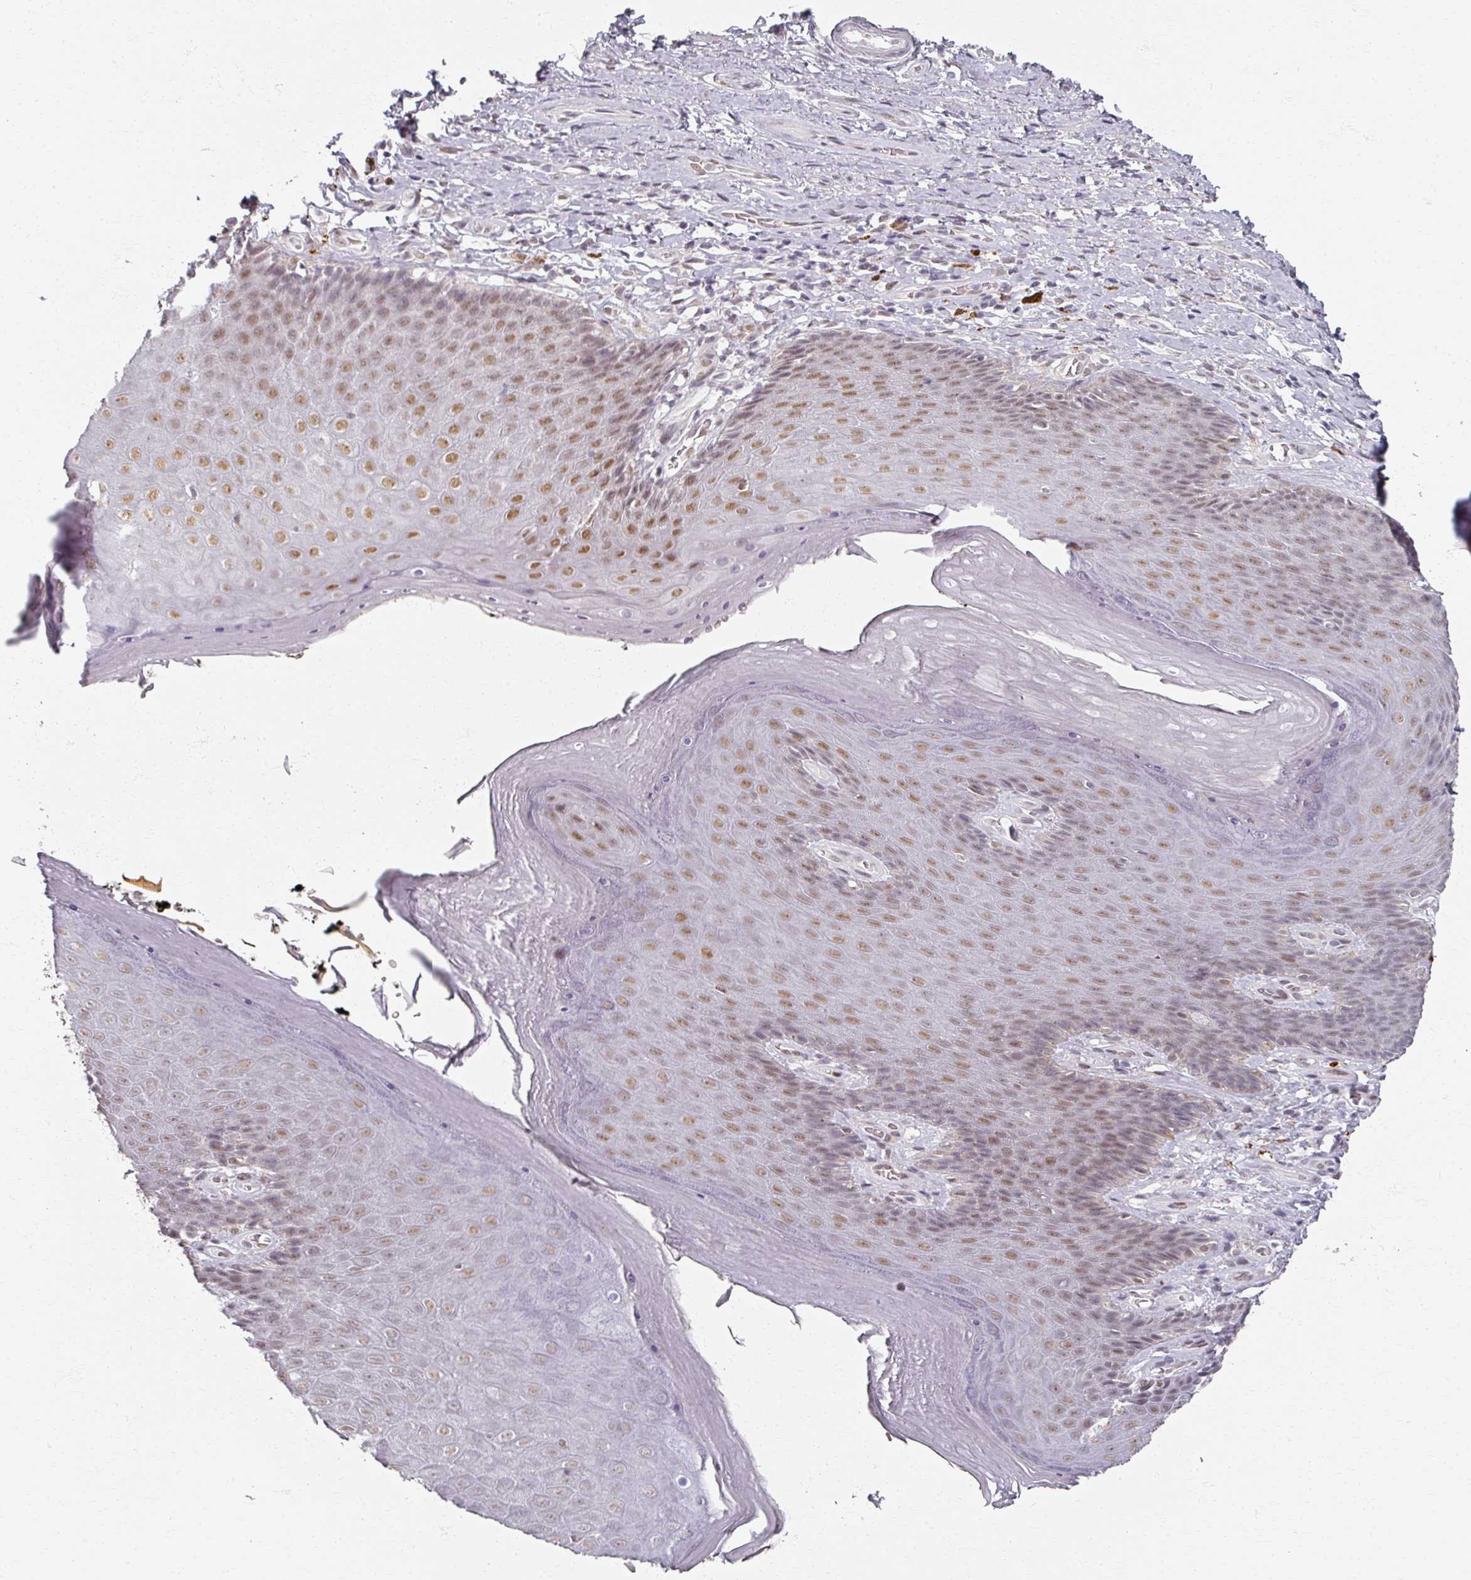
{"staining": {"intensity": "moderate", "quantity": ">75%", "location": "nuclear"}, "tissue": "skin", "cell_type": "Epidermal cells", "image_type": "normal", "snomed": [{"axis": "morphology", "description": "Normal tissue, NOS"}, {"axis": "topography", "description": "Anal"}, {"axis": "topography", "description": "Peripheral nerve tissue"}], "caption": "Protein expression analysis of normal human skin reveals moderate nuclear expression in about >75% of epidermal cells. (IHC, brightfield microscopy, high magnification).", "gene": "RIPOR3", "patient": {"sex": "male", "age": 53}}